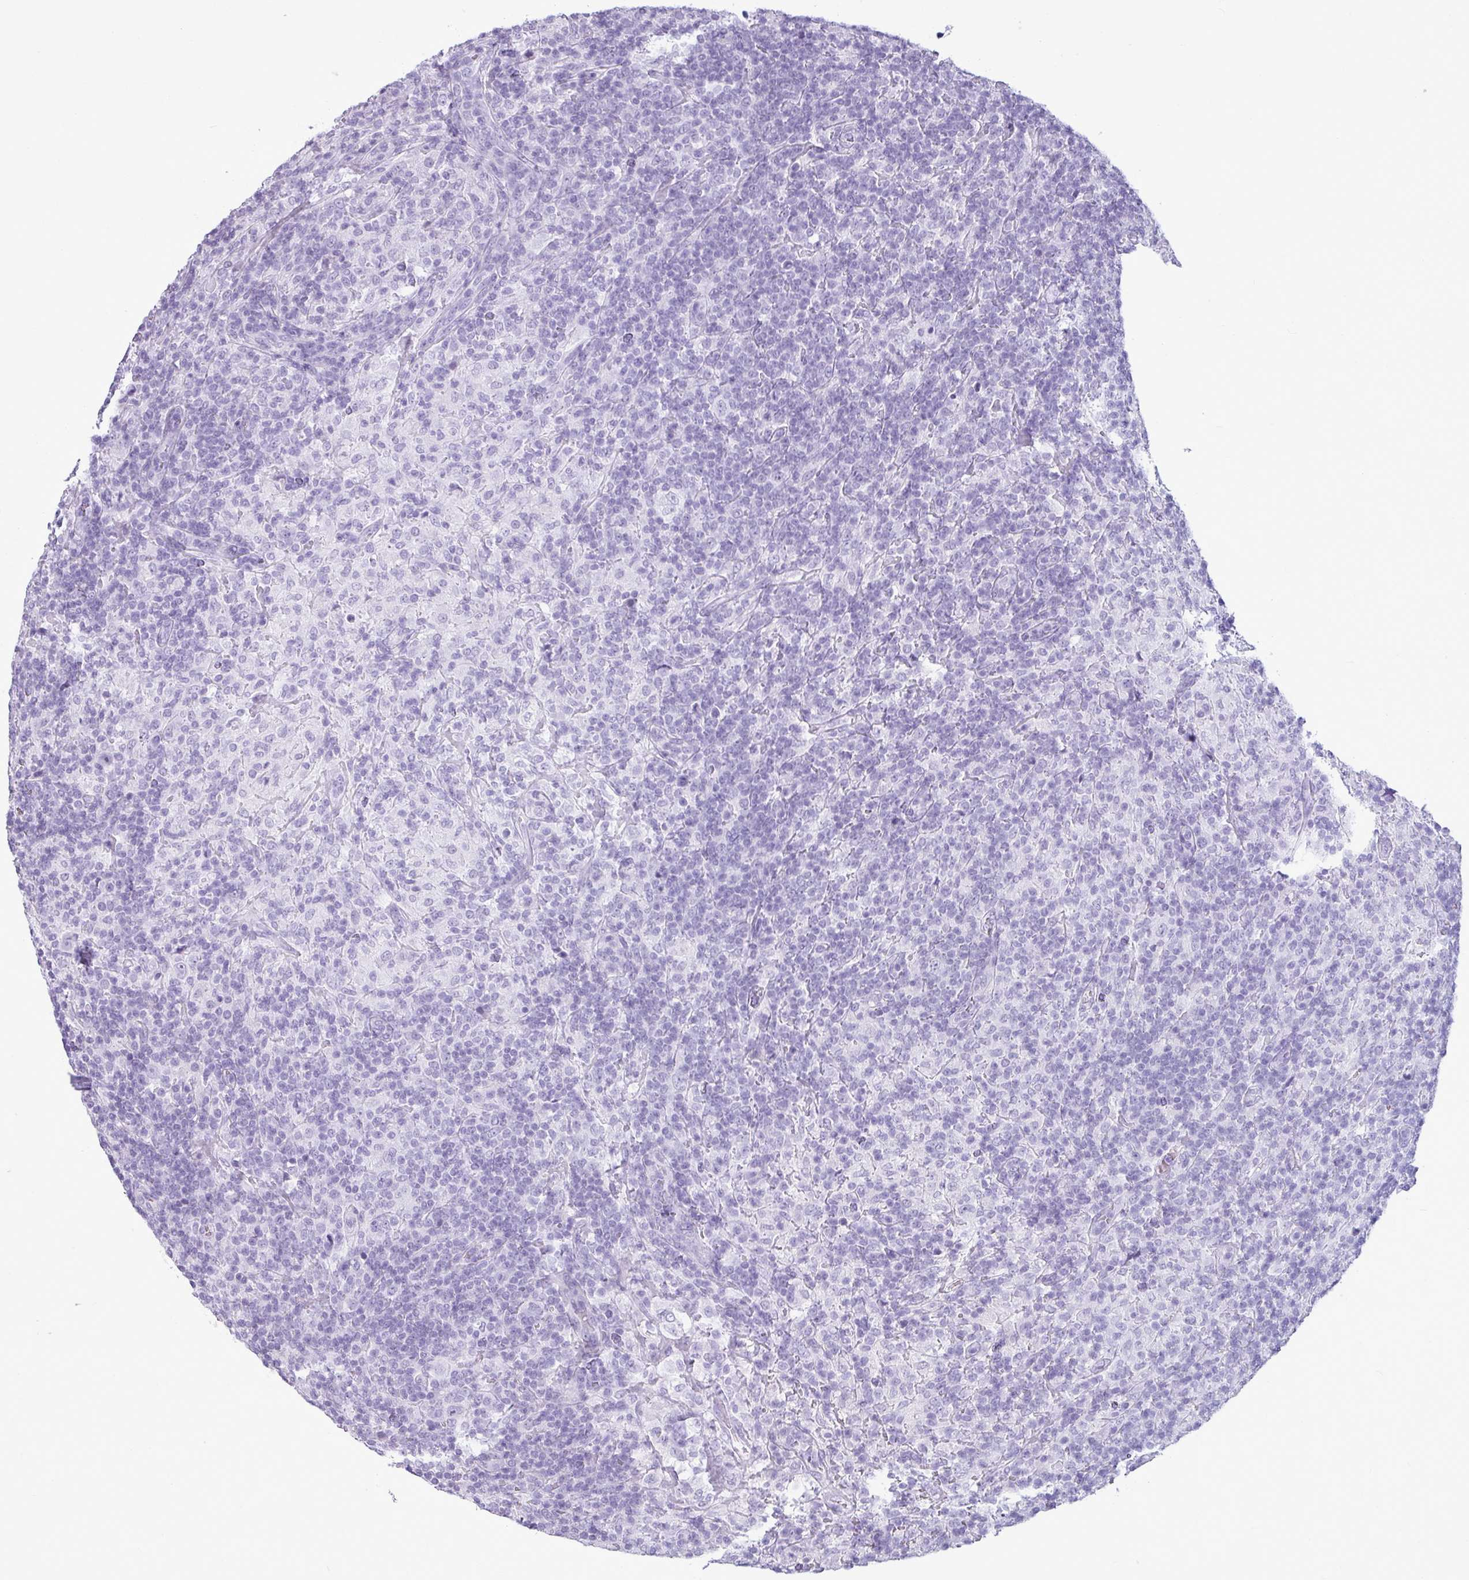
{"staining": {"intensity": "negative", "quantity": "none", "location": "none"}, "tissue": "lymphoma", "cell_type": "Tumor cells", "image_type": "cancer", "snomed": [{"axis": "morphology", "description": "Hodgkin's disease, NOS"}, {"axis": "topography", "description": "Lymph node"}], "caption": "Photomicrograph shows no significant protein positivity in tumor cells of lymphoma.", "gene": "AMY1B", "patient": {"sex": "male", "age": 70}}